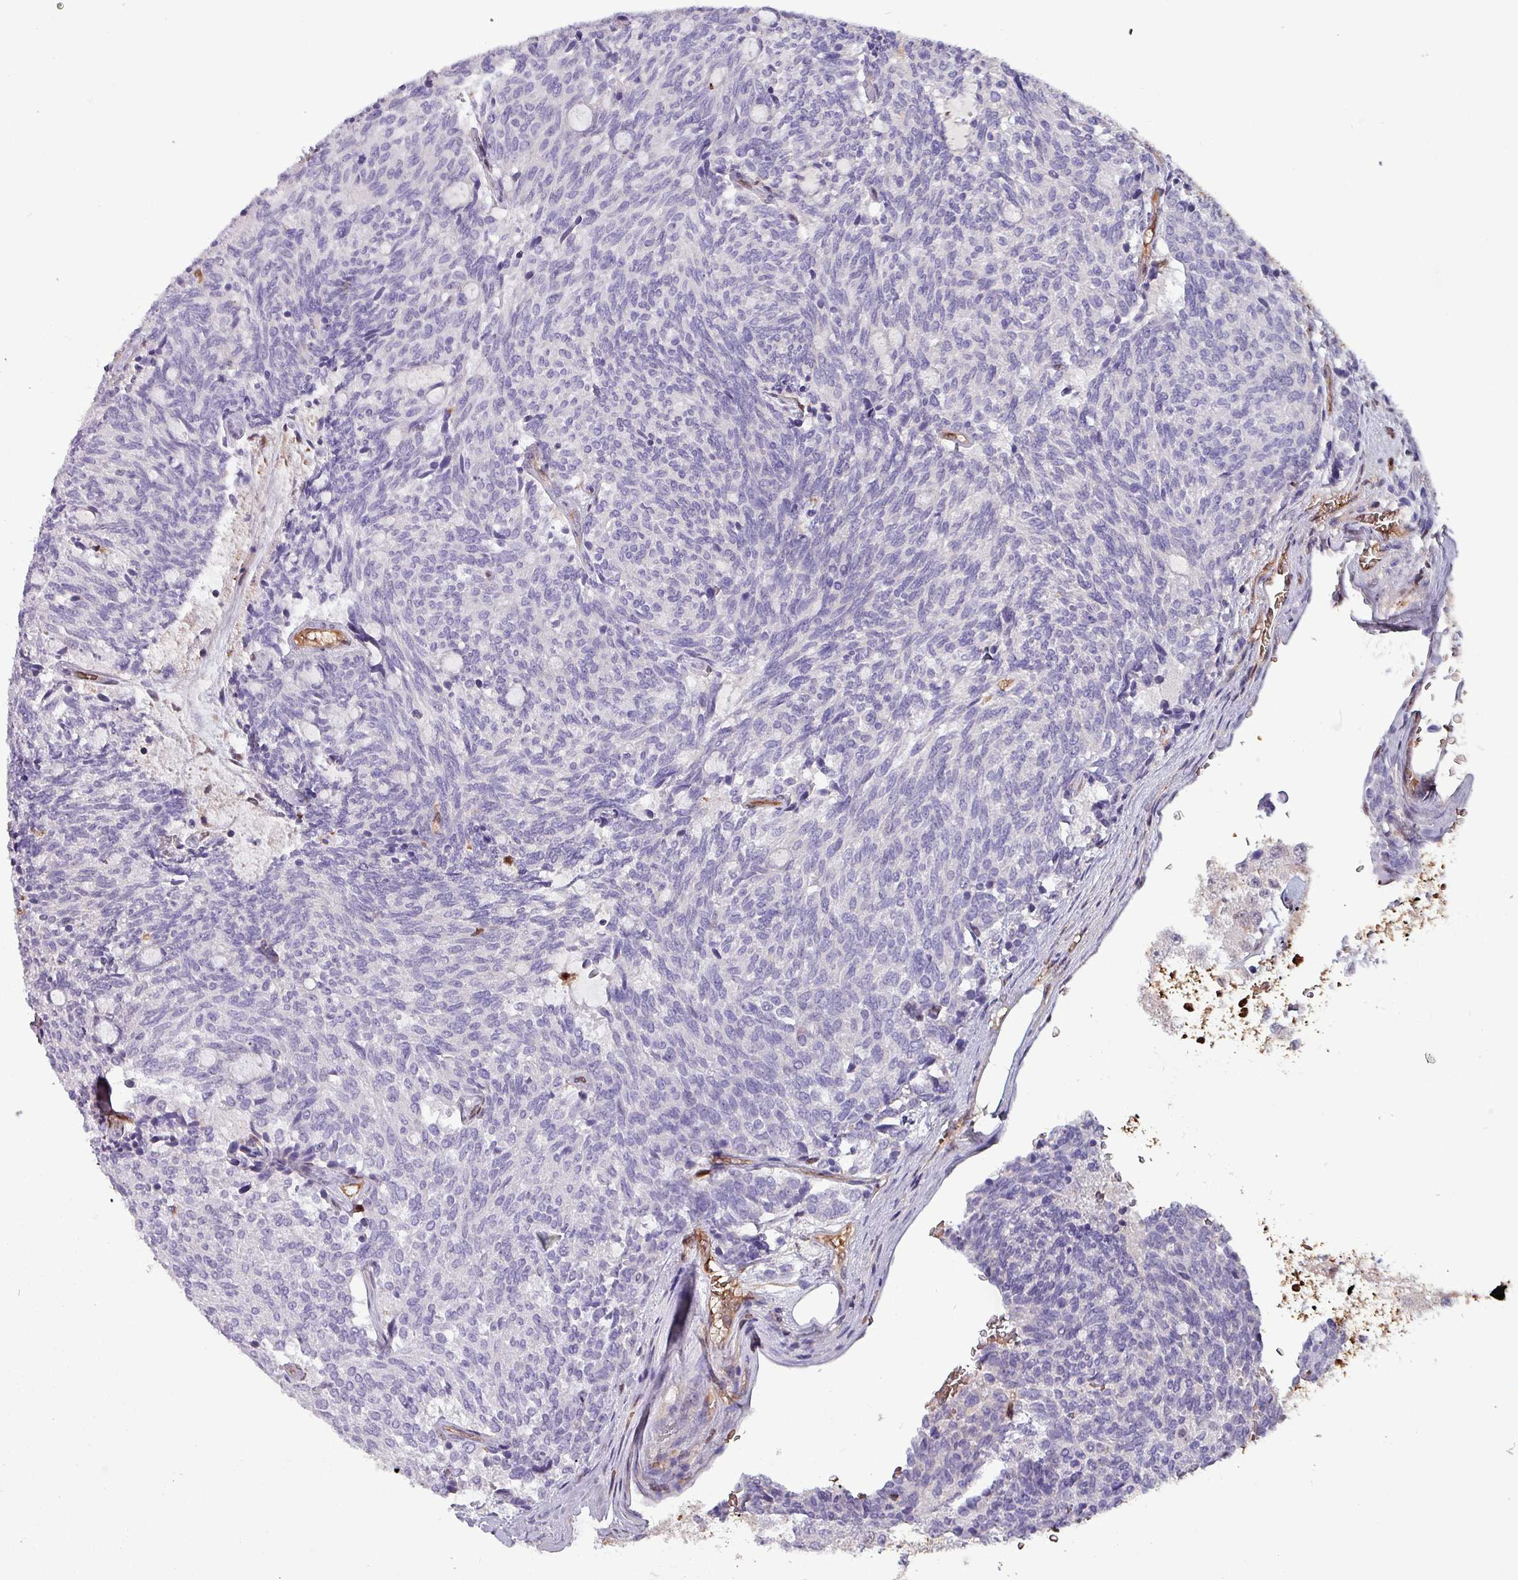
{"staining": {"intensity": "negative", "quantity": "none", "location": "none"}, "tissue": "carcinoid", "cell_type": "Tumor cells", "image_type": "cancer", "snomed": [{"axis": "morphology", "description": "Carcinoid, malignant, NOS"}, {"axis": "topography", "description": "Pancreas"}], "caption": "The photomicrograph exhibits no staining of tumor cells in malignant carcinoid.", "gene": "PSMB8", "patient": {"sex": "female", "age": 54}}